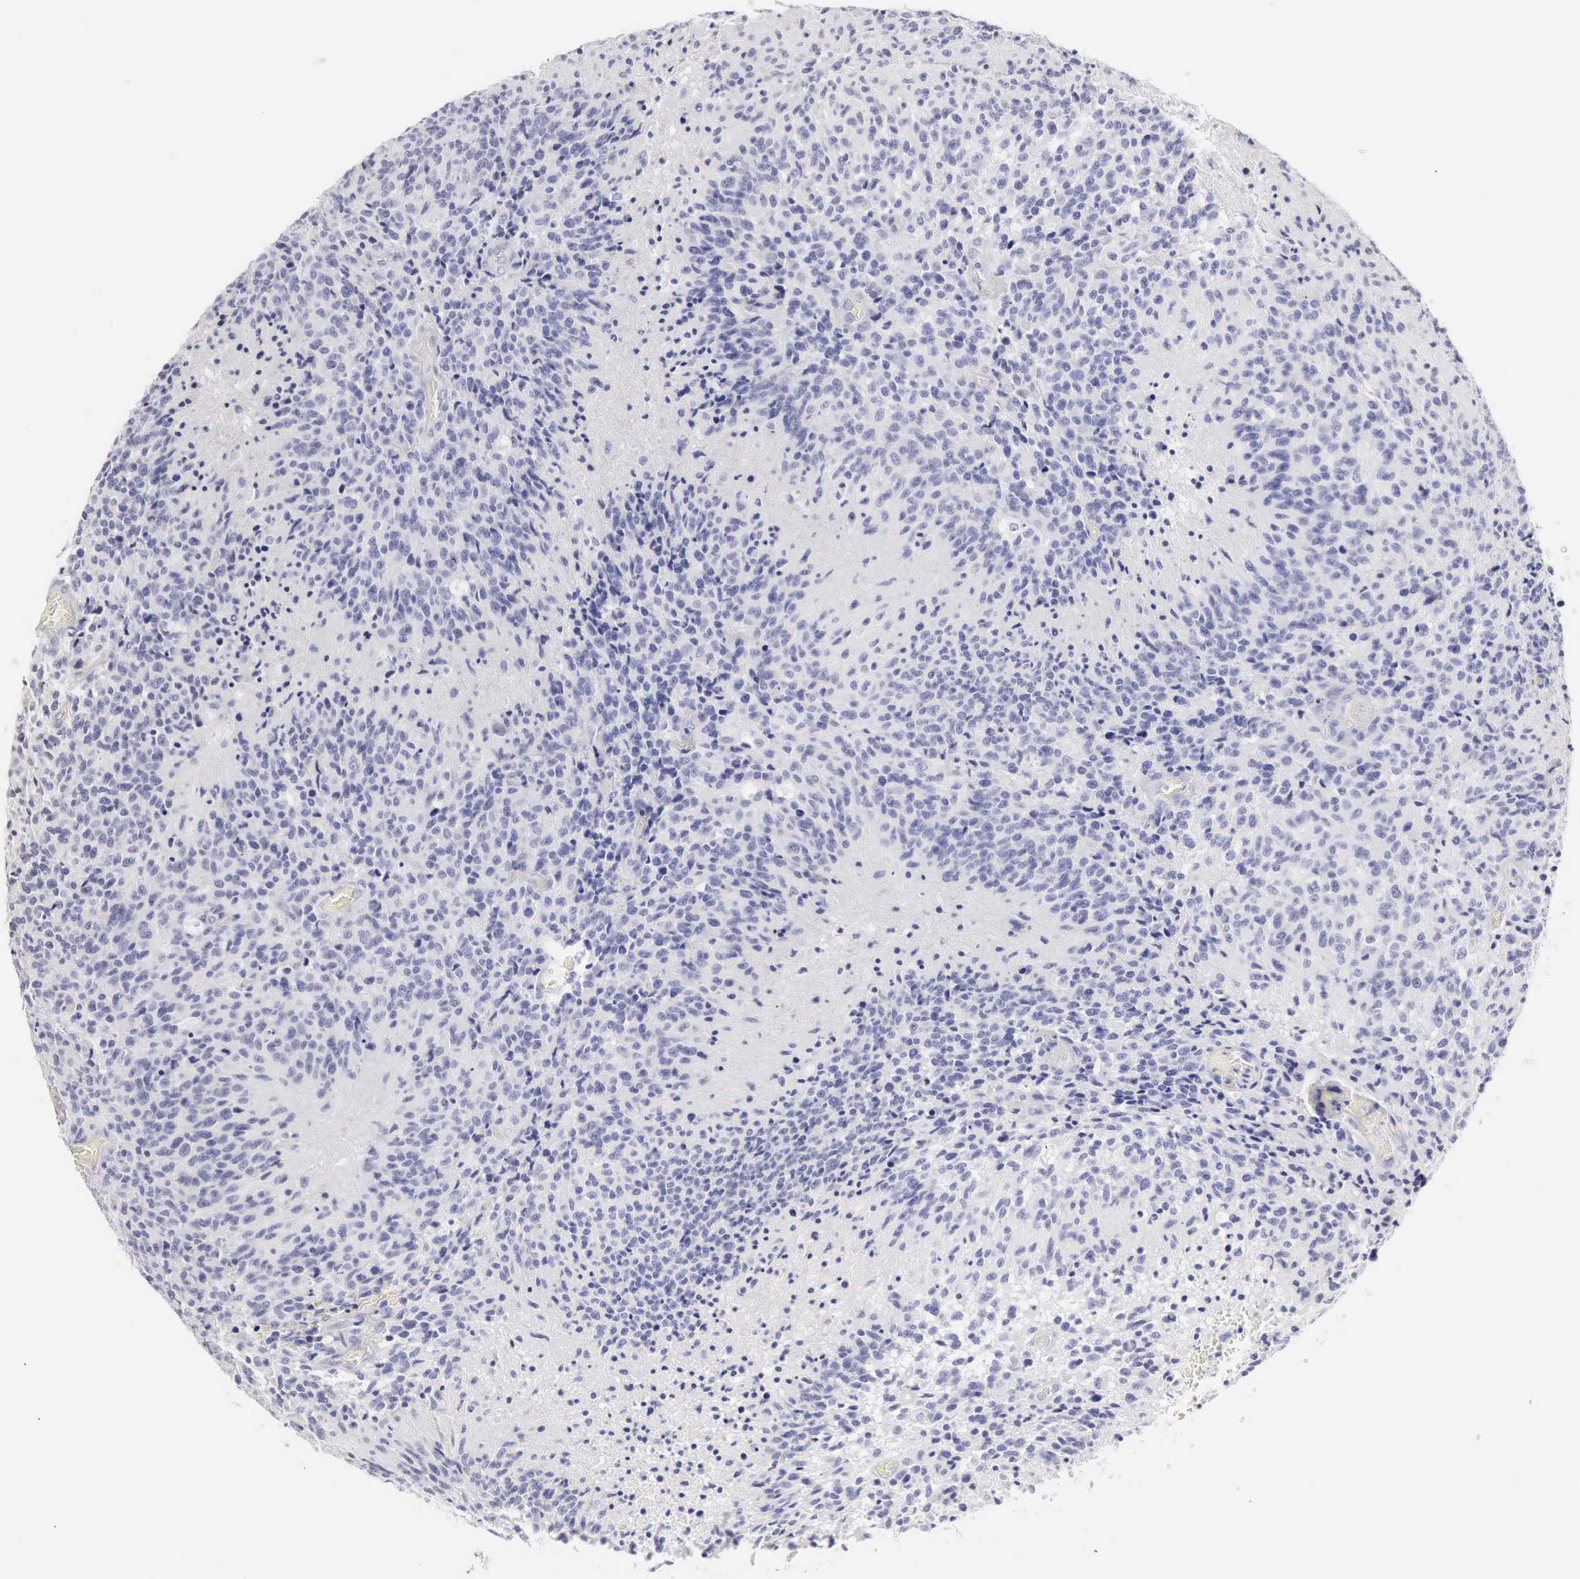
{"staining": {"intensity": "negative", "quantity": "none", "location": "none"}, "tissue": "glioma", "cell_type": "Tumor cells", "image_type": "cancer", "snomed": [{"axis": "morphology", "description": "Glioma, malignant, High grade"}, {"axis": "topography", "description": "Brain"}], "caption": "An immunohistochemistry micrograph of glioma is shown. There is no staining in tumor cells of glioma.", "gene": "KRT10", "patient": {"sex": "male", "age": 36}}